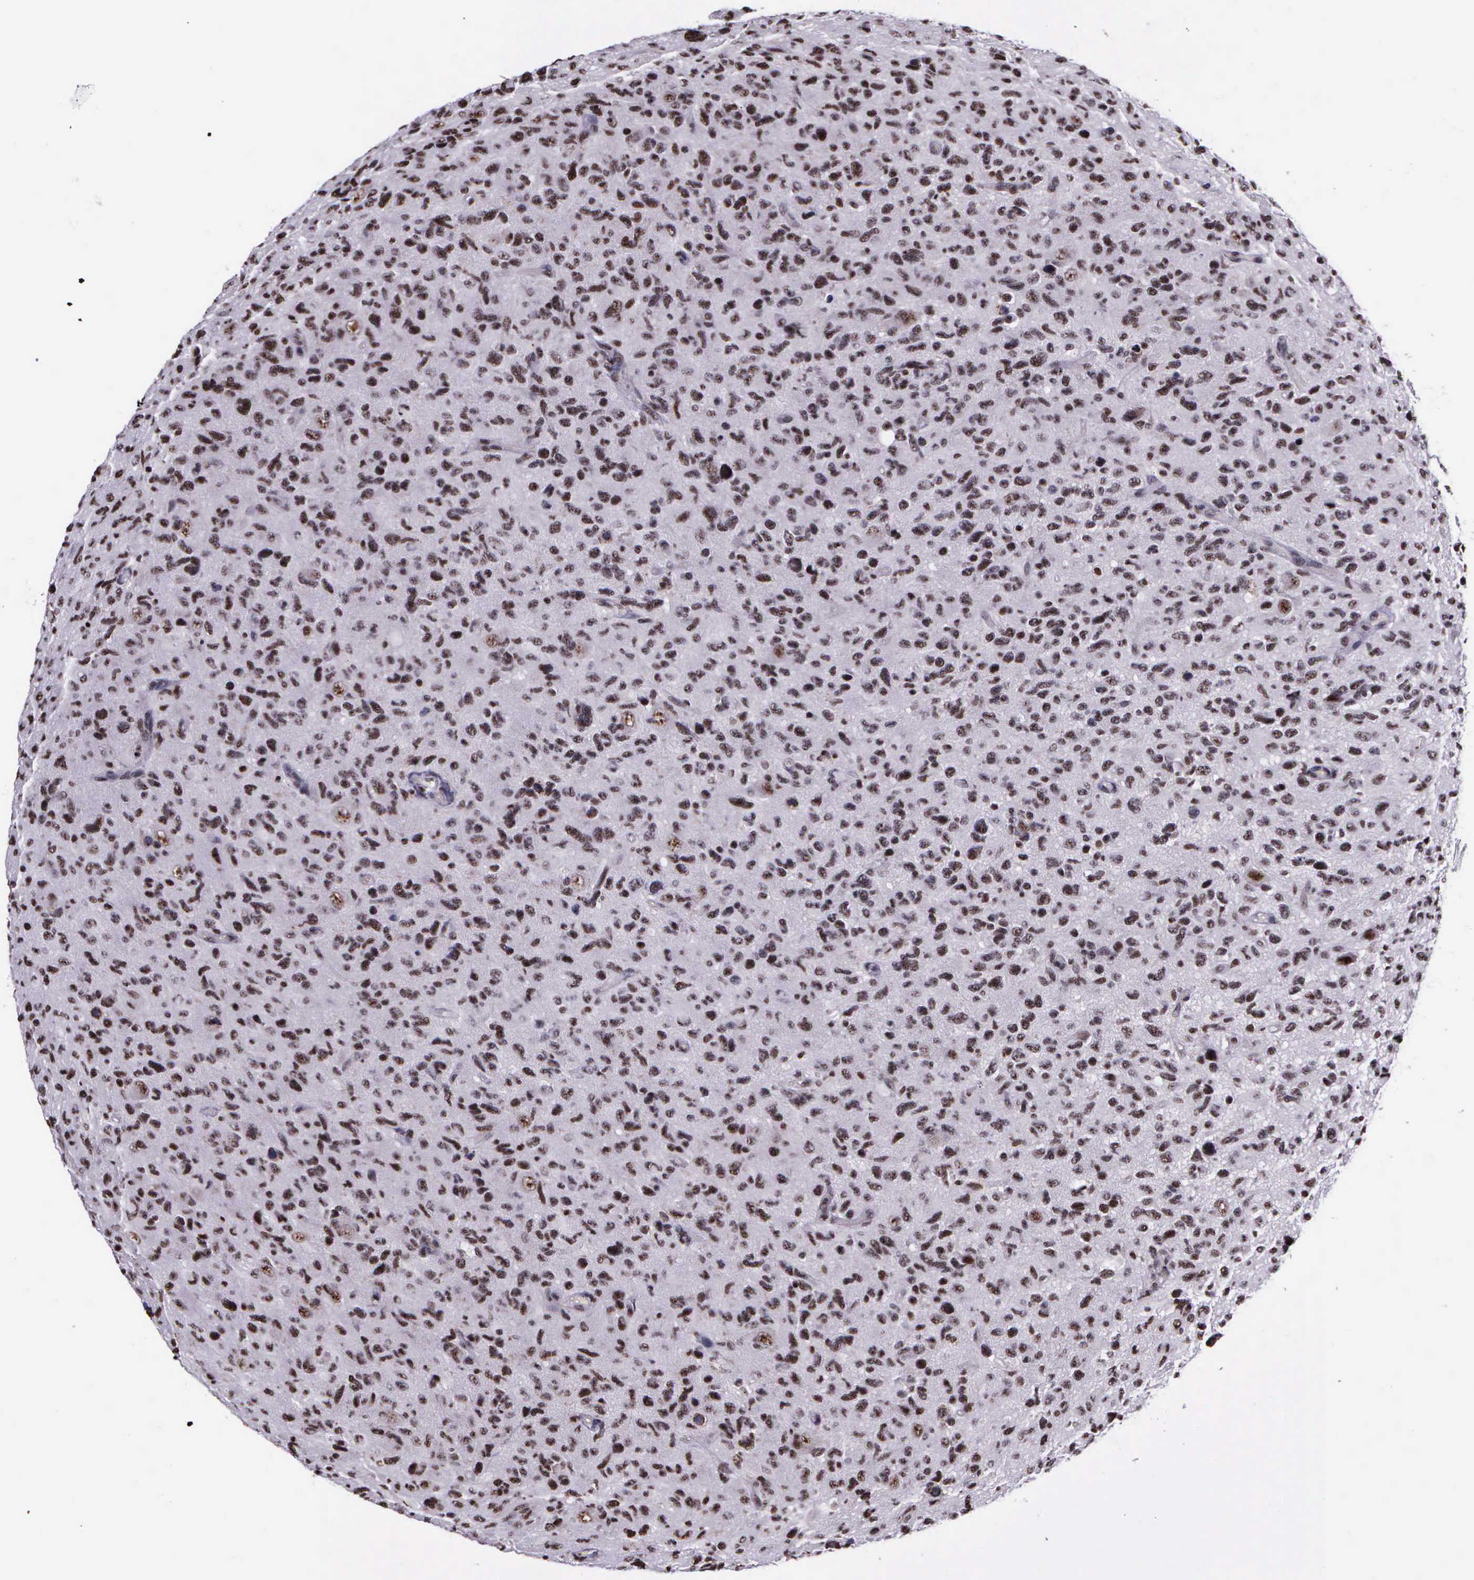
{"staining": {"intensity": "weak", "quantity": ">75%", "location": "nuclear"}, "tissue": "glioma", "cell_type": "Tumor cells", "image_type": "cancer", "snomed": [{"axis": "morphology", "description": "Glioma, malignant, High grade"}, {"axis": "topography", "description": "Brain"}], "caption": "Immunohistochemistry (DAB (3,3'-diaminobenzidine)) staining of glioma shows weak nuclear protein expression in approximately >75% of tumor cells.", "gene": "FAM47A", "patient": {"sex": "female", "age": 60}}